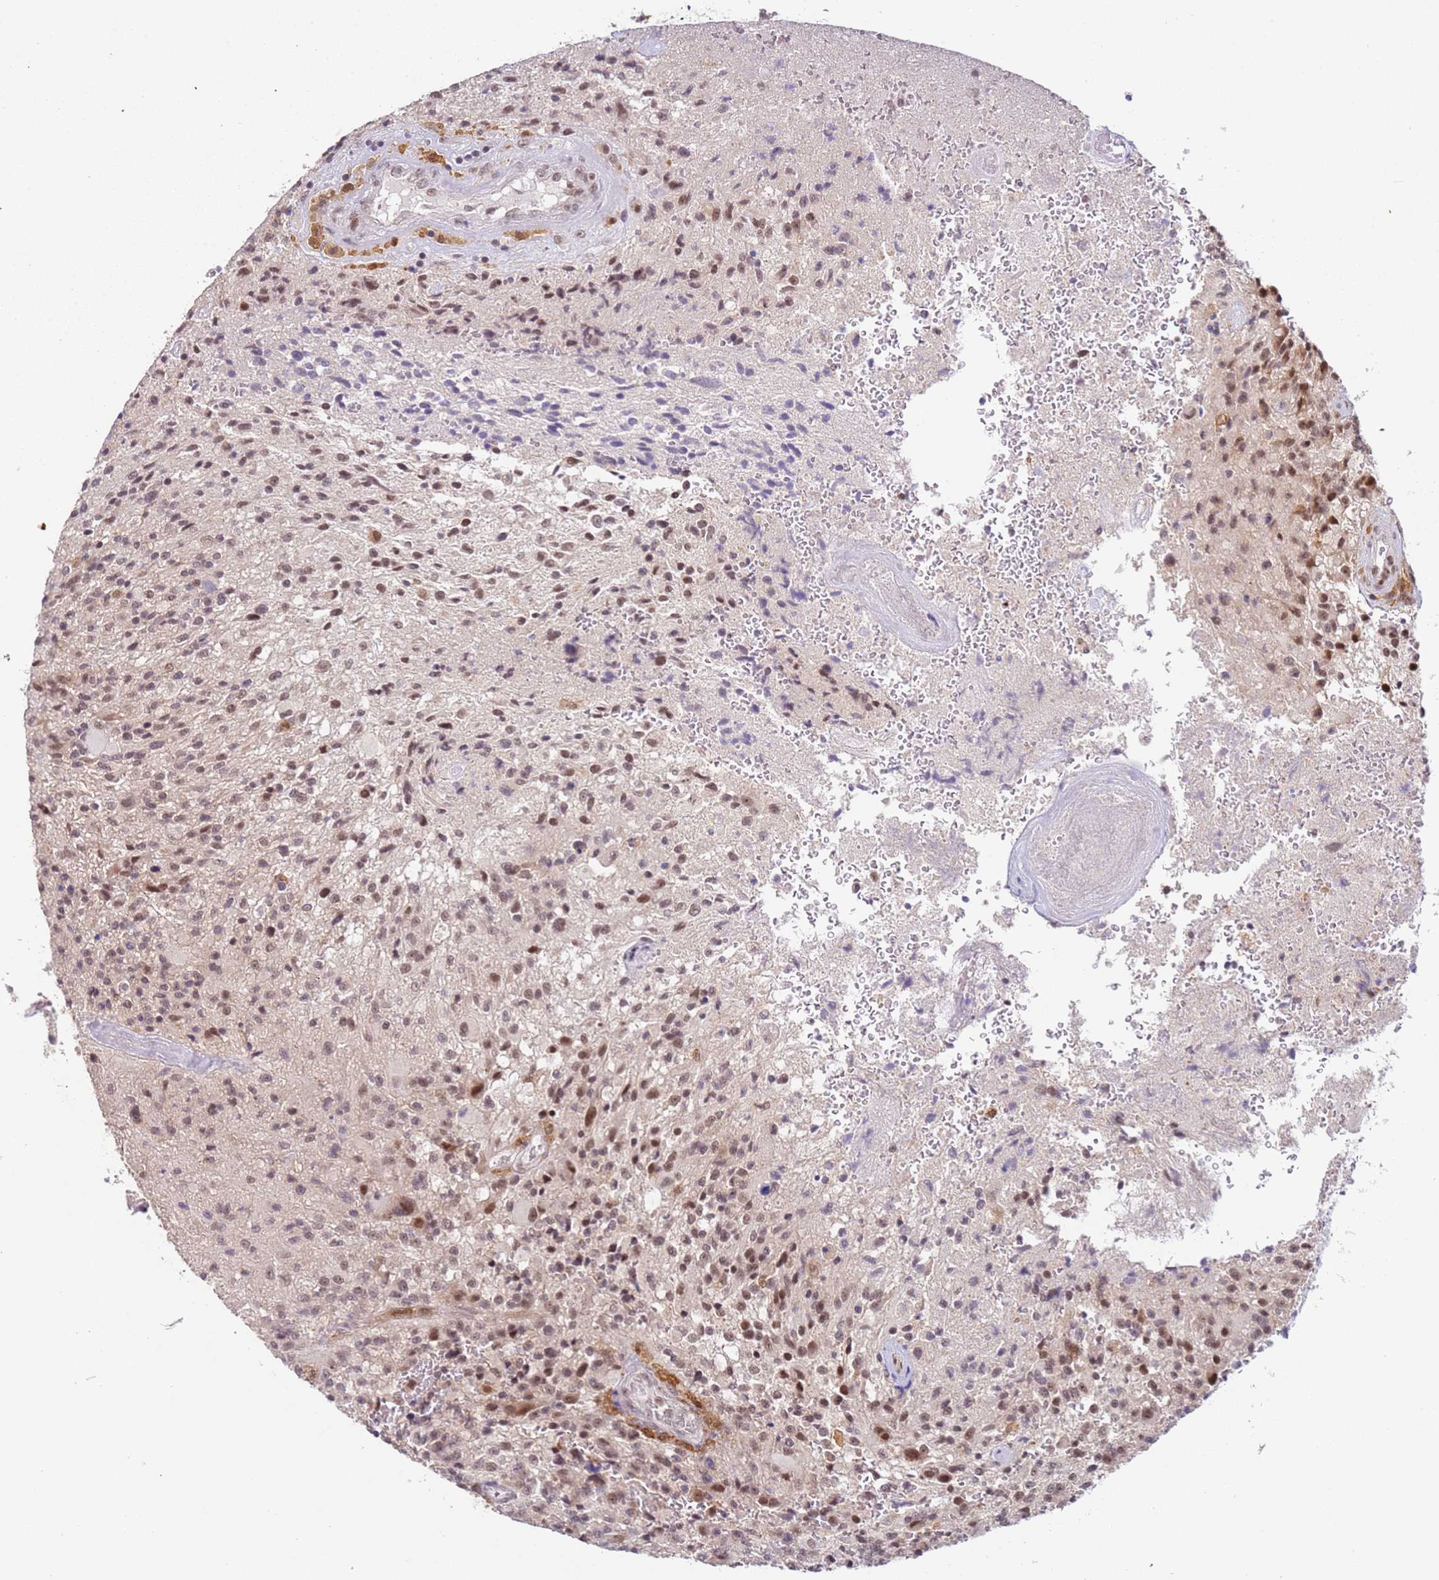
{"staining": {"intensity": "moderate", "quantity": ">75%", "location": "nuclear"}, "tissue": "glioma", "cell_type": "Tumor cells", "image_type": "cancer", "snomed": [{"axis": "morphology", "description": "Normal tissue, NOS"}, {"axis": "morphology", "description": "Glioma, malignant, High grade"}, {"axis": "topography", "description": "Cerebral cortex"}], "caption": "Immunohistochemistry (DAB) staining of glioma reveals moderate nuclear protein positivity in approximately >75% of tumor cells. (DAB (3,3'-diaminobenzidine) IHC with brightfield microscopy, high magnification).", "gene": "LGALSL", "patient": {"sex": "male", "age": 56}}